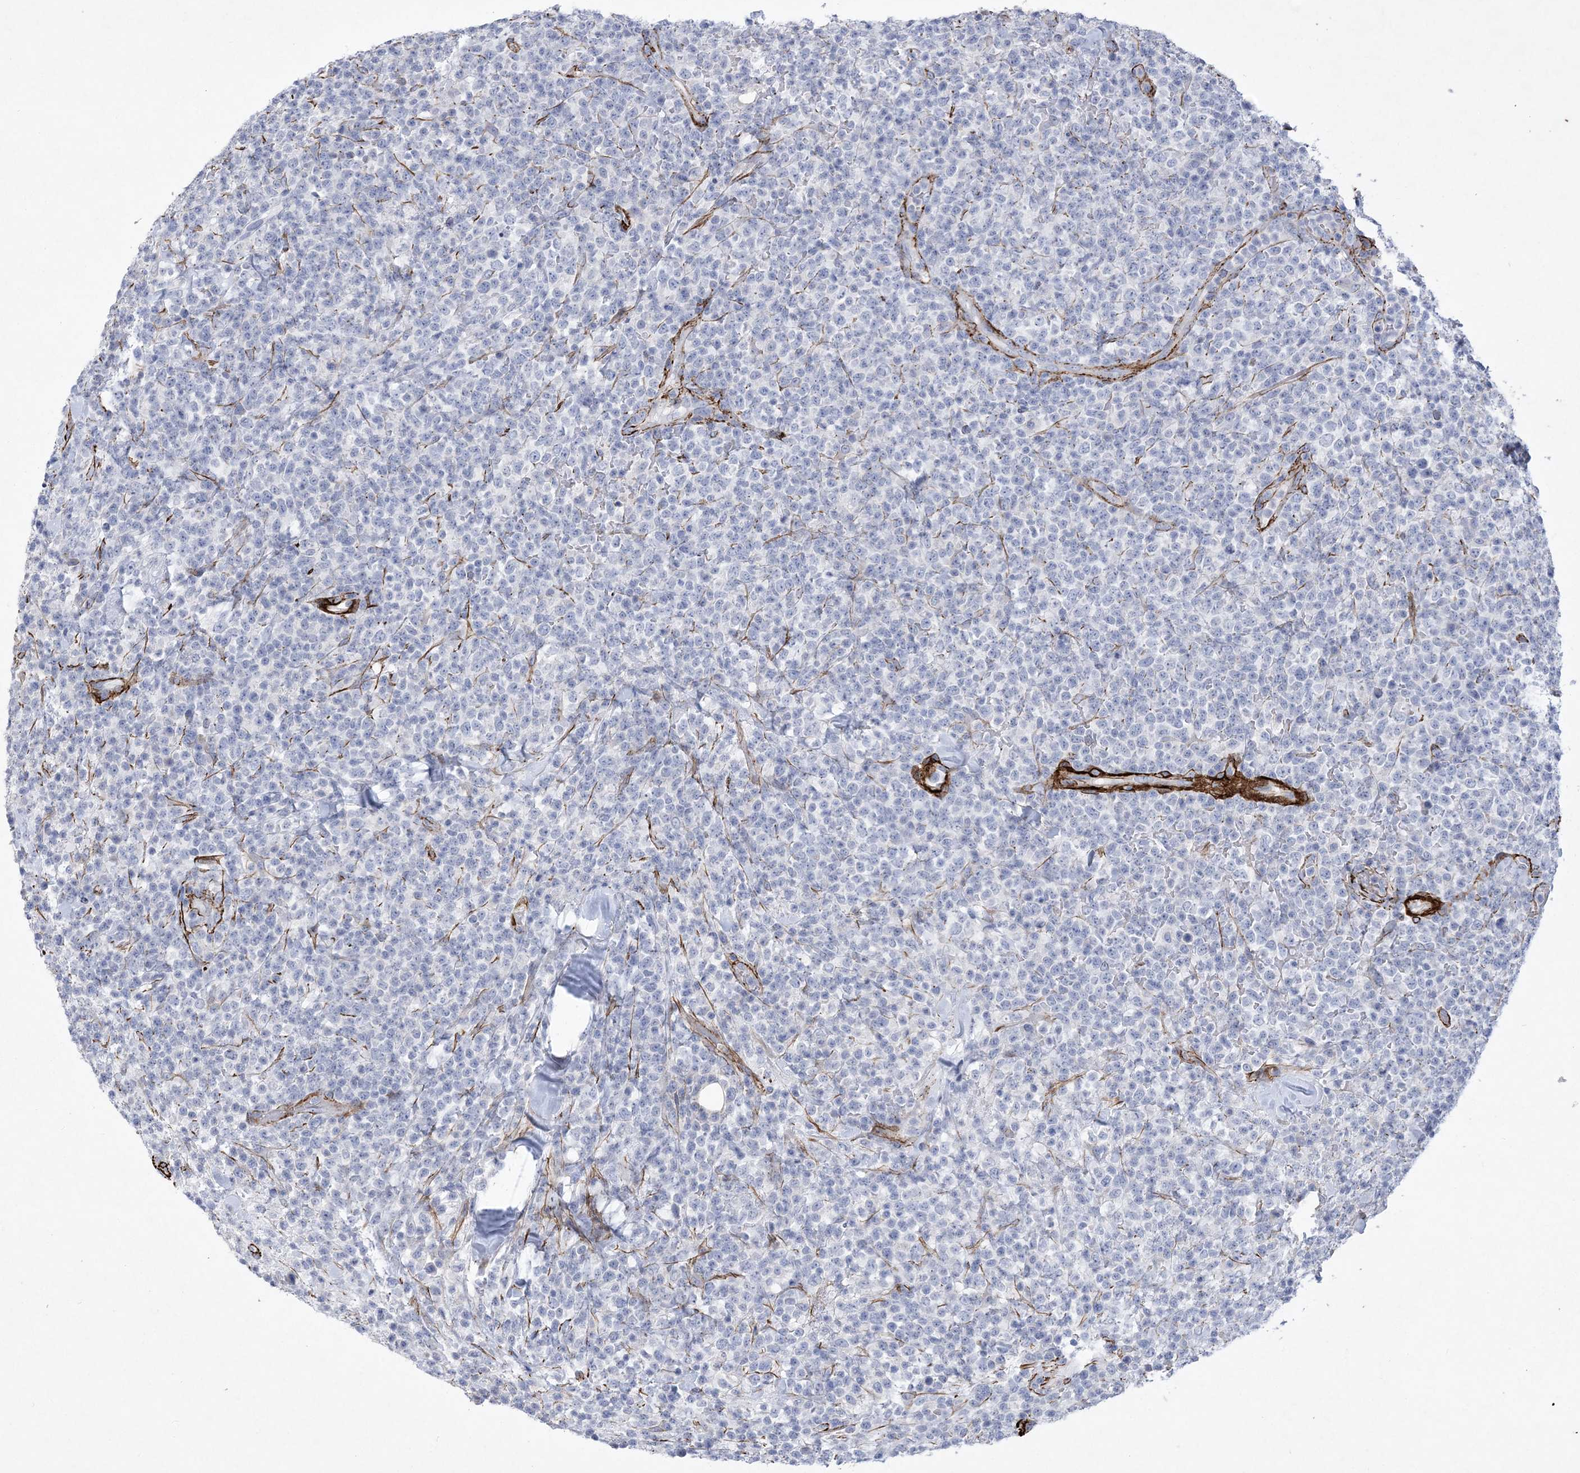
{"staining": {"intensity": "negative", "quantity": "none", "location": "none"}, "tissue": "lymphoma", "cell_type": "Tumor cells", "image_type": "cancer", "snomed": [{"axis": "morphology", "description": "Malignant lymphoma, non-Hodgkin's type, High grade"}, {"axis": "topography", "description": "Colon"}], "caption": "Tumor cells show no significant expression in high-grade malignant lymphoma, non-Hodgkin's type.", "gene": "ARSJ", "patient": {"sex": "female", "age": 53}}